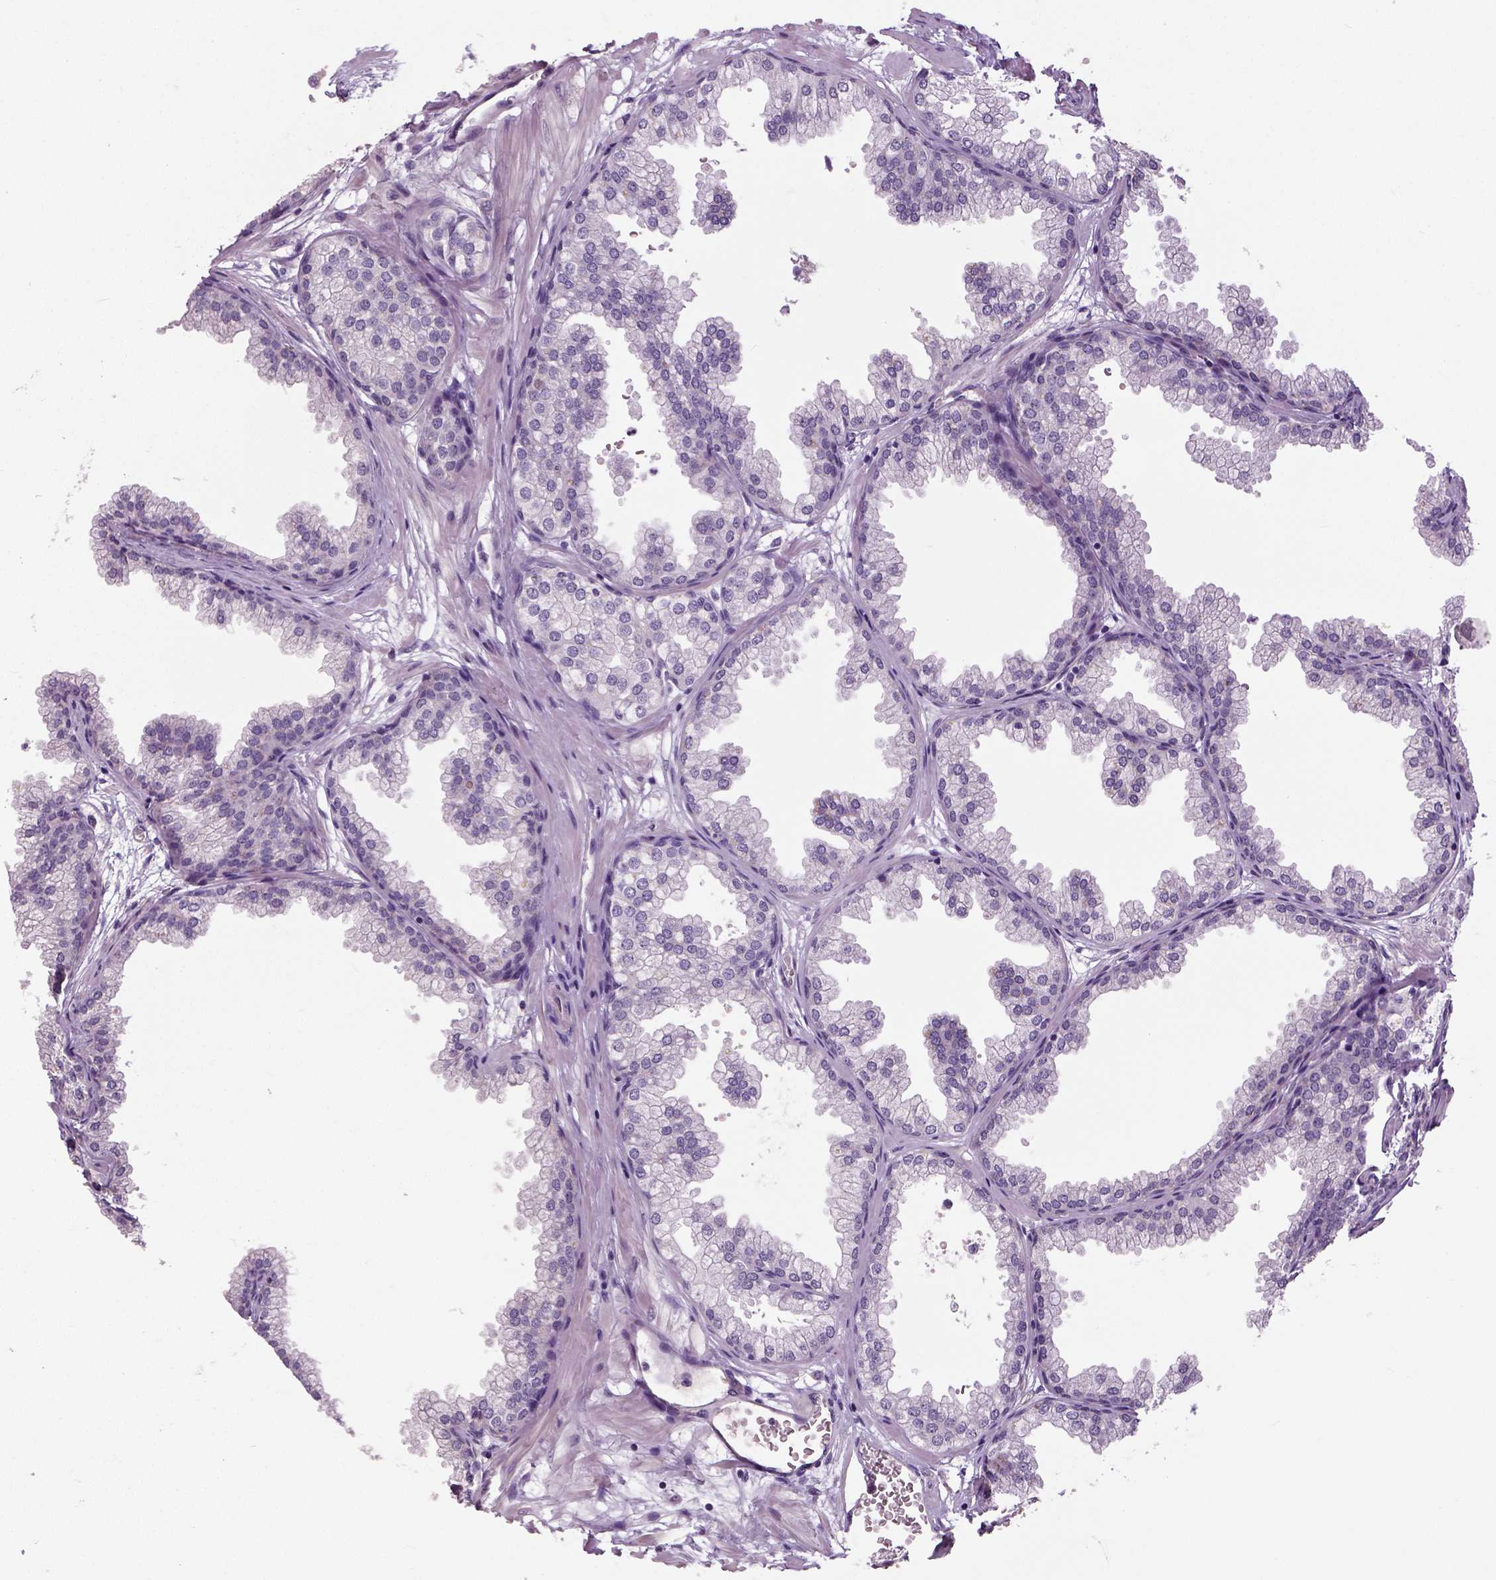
{"staining": {"intensity": "negative", "quantity": "none", "location": "none"}, "tissue": "prostate", "cell_type": "Glandular cells", "image_type": "normal", "snomed": [{"axis": "morphology", "description": "Normal tissue, NOS"}, {"axis": "topography", "description": "Prostate"}], "caption": "Immunohistochemistry photomicrograph of normal prostate: prostate stained with DAB exhibits no significant protein expression in glandular cells. Nuclei are stained in blue.", "gene": "NECAB1", "patient": {"sex": "male", "age": 37}}